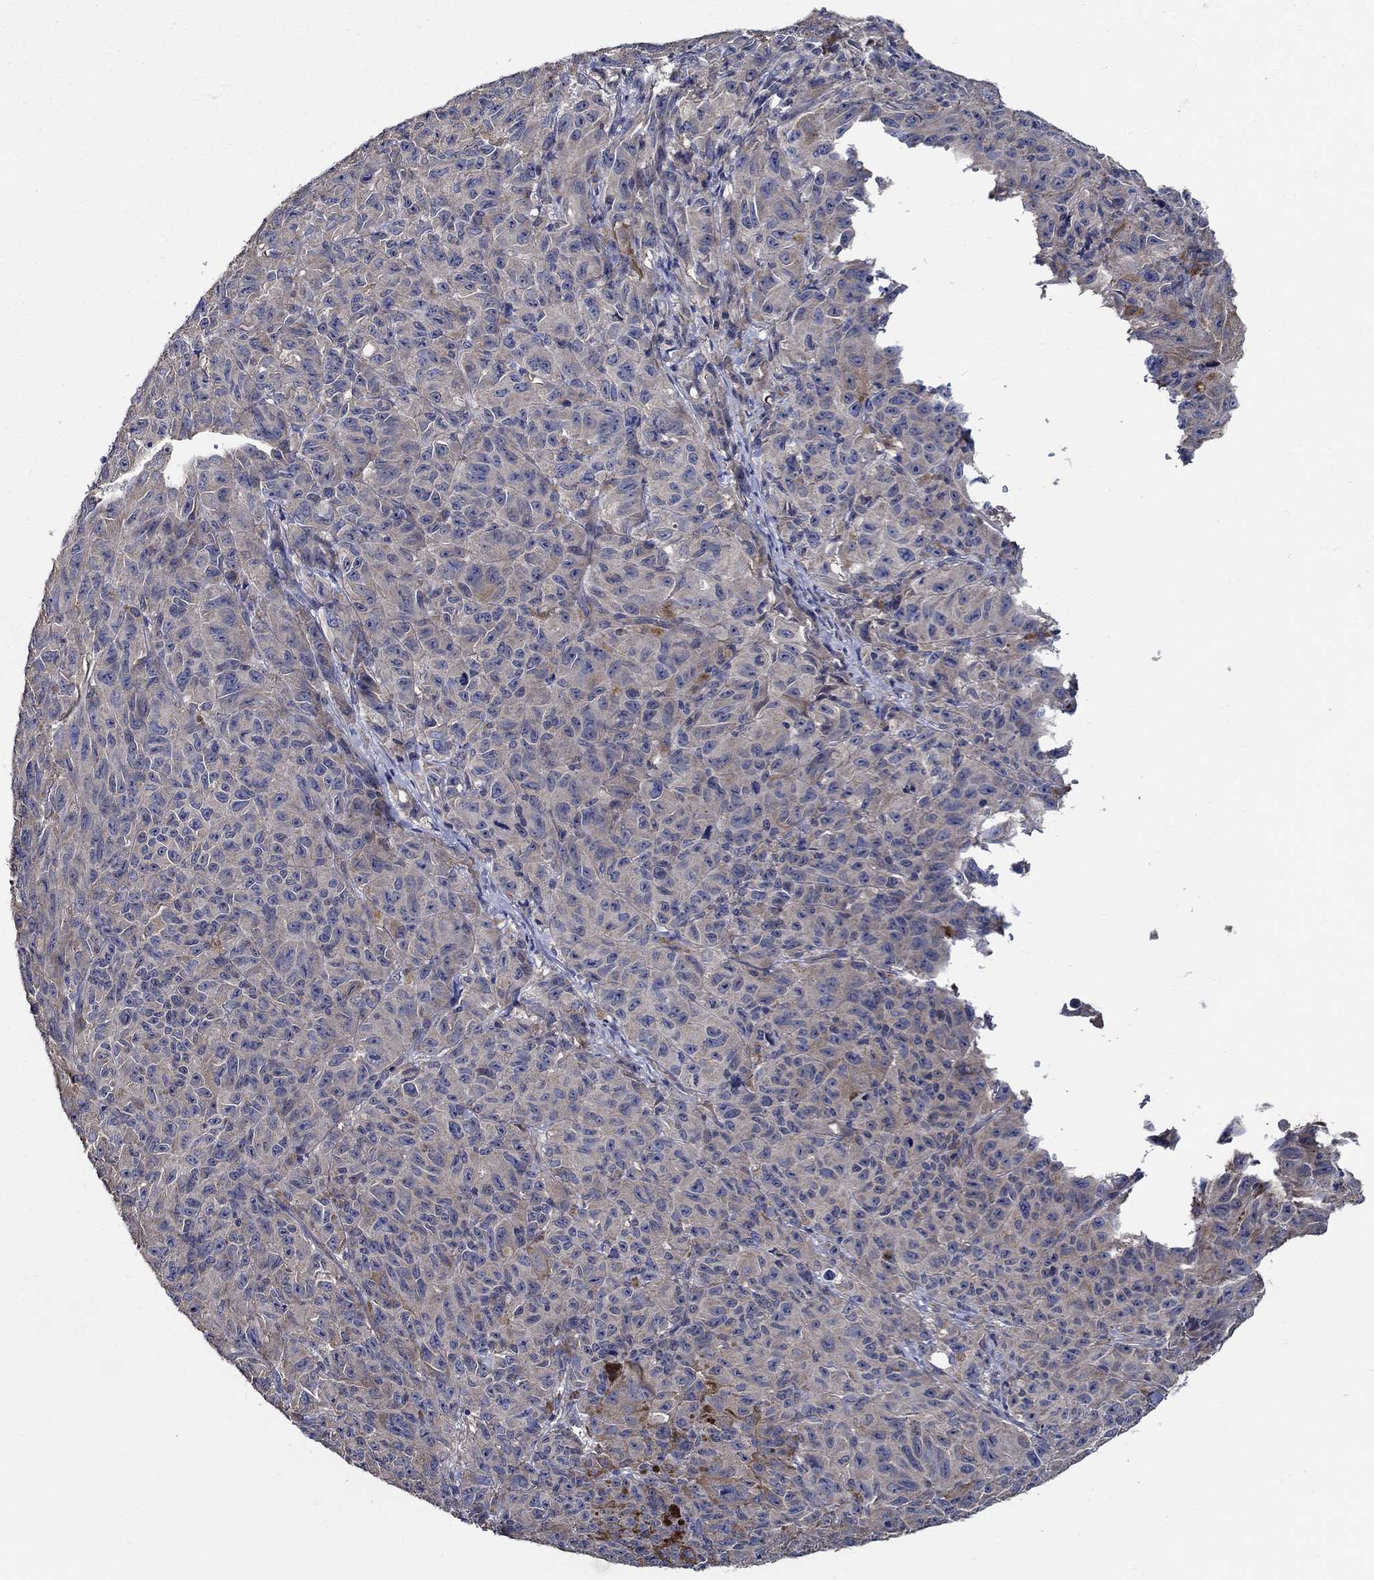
{"staining": {"intensity": "negative", "quantity": "none", "location": "none"}, "tissue": "melanoma", "cell_type": "Tumor cells", "image_type": "cancer", "snomed": [{"axis": "morphology", "description": "Malignant melanoma, NOS"}, {"axis": "topography", "description": "Vulva, labia, clitoris and Bartholin´s gland, NO"}], "caption": "IHC image of human melanoma stained for a protein (brown), which displays no expression in tumor cells.", "gene": "WDR53", "patient": {"sex": "female", "age": 75}}